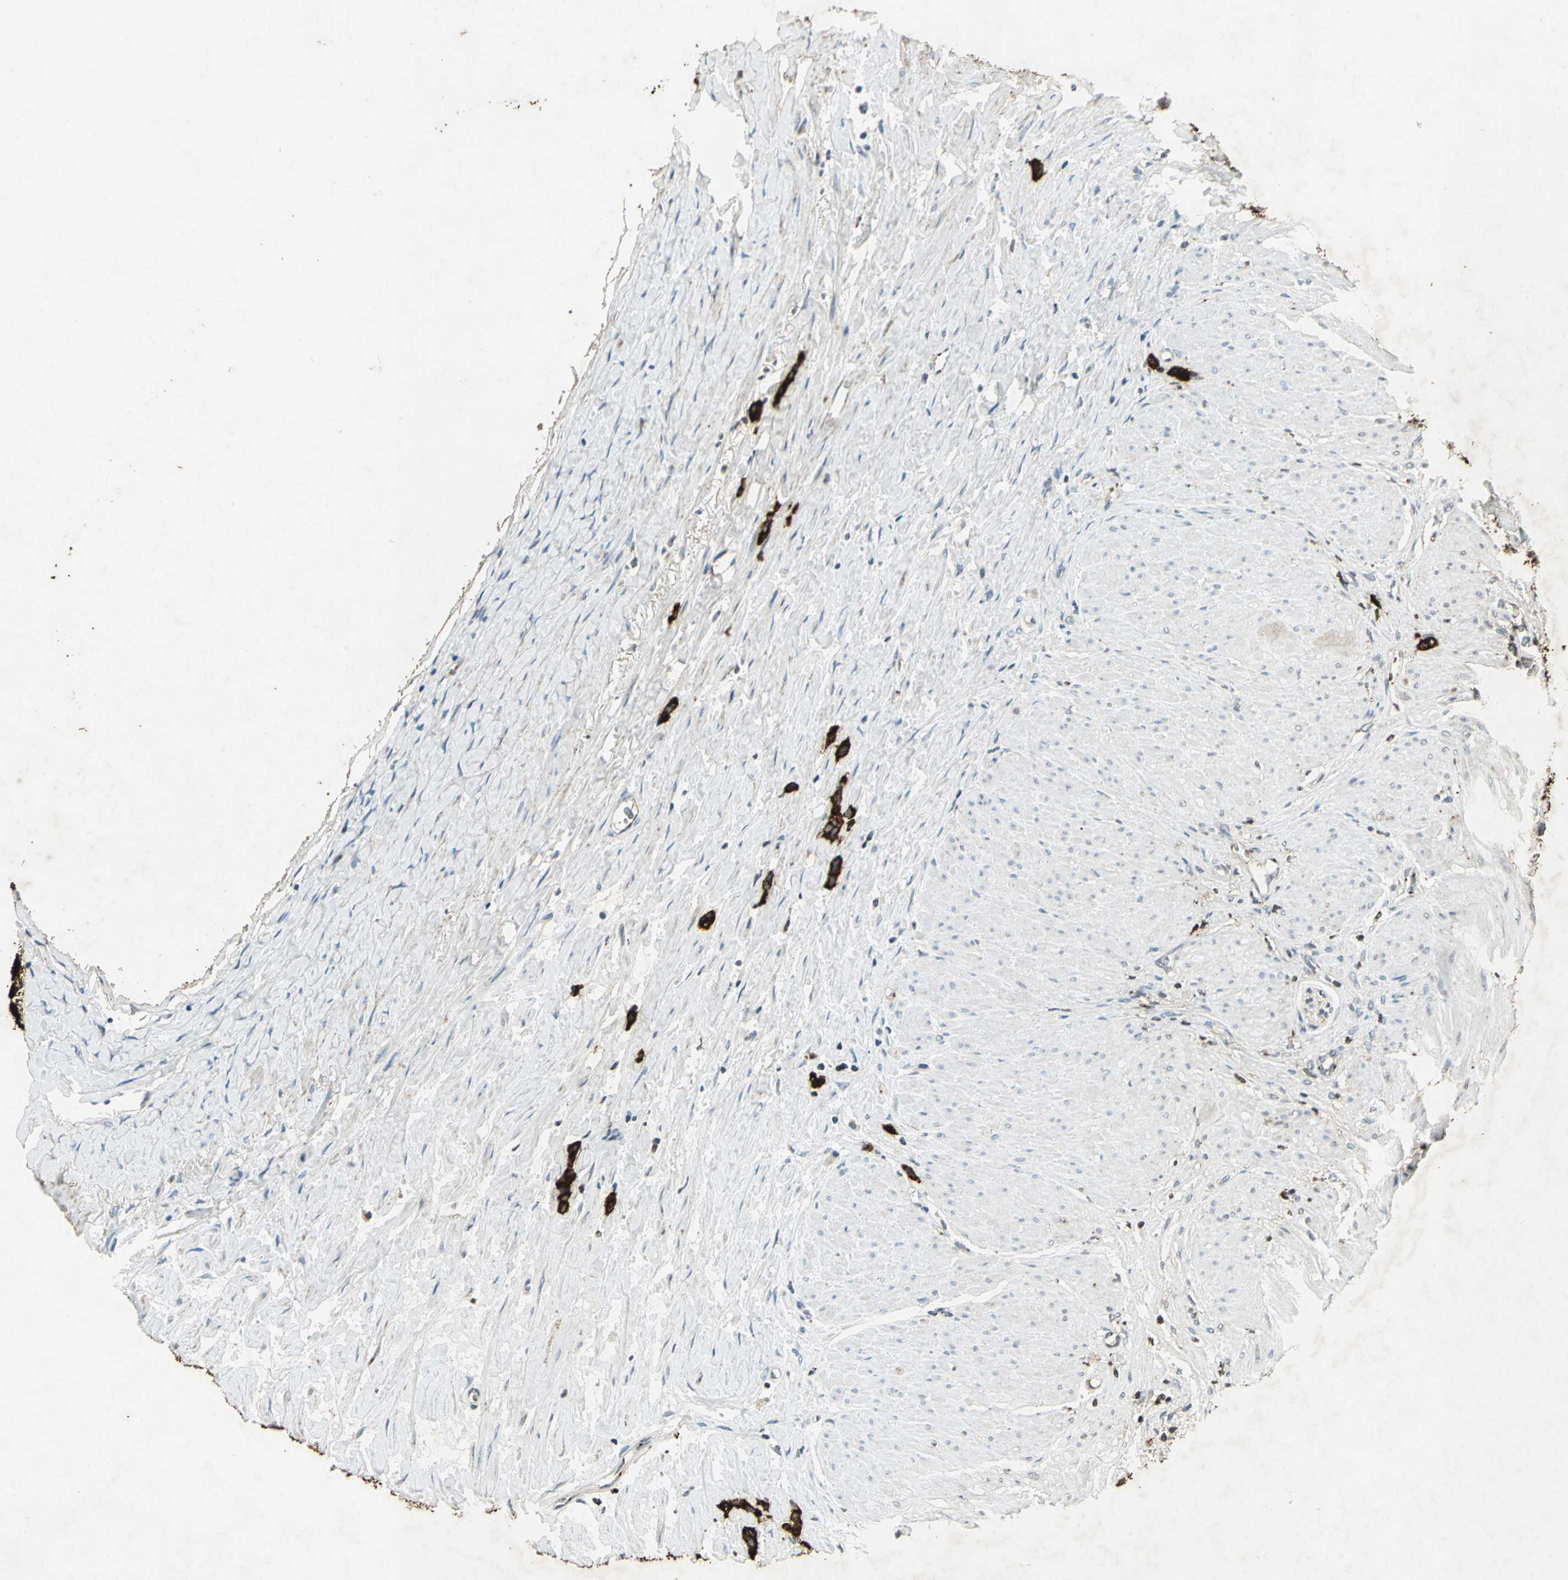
{"staining": {"intensity": "strong", "quantity": ">75%", "location": "cytoplasmic/membranous,nuclear"}, "tissue": "stomach cancer", "cell_type": "Tumor cells", "image_type": "cancer", "snomed": [{"axis": "morphology", "description": "Adenocarcinoma, NOS"}, {"axis": "topography", "description": "Stomach"}], "caption": "Immunohistochemistry (DAB) staining of human stomach cancer (adenocarcinoma) shows strong cytoplasmic/membranous and nuclear protein positivity in approximately >75% of tumor cells.", "gene": "CAMK2B", "patient": {"sex": "male", "age": 82}}